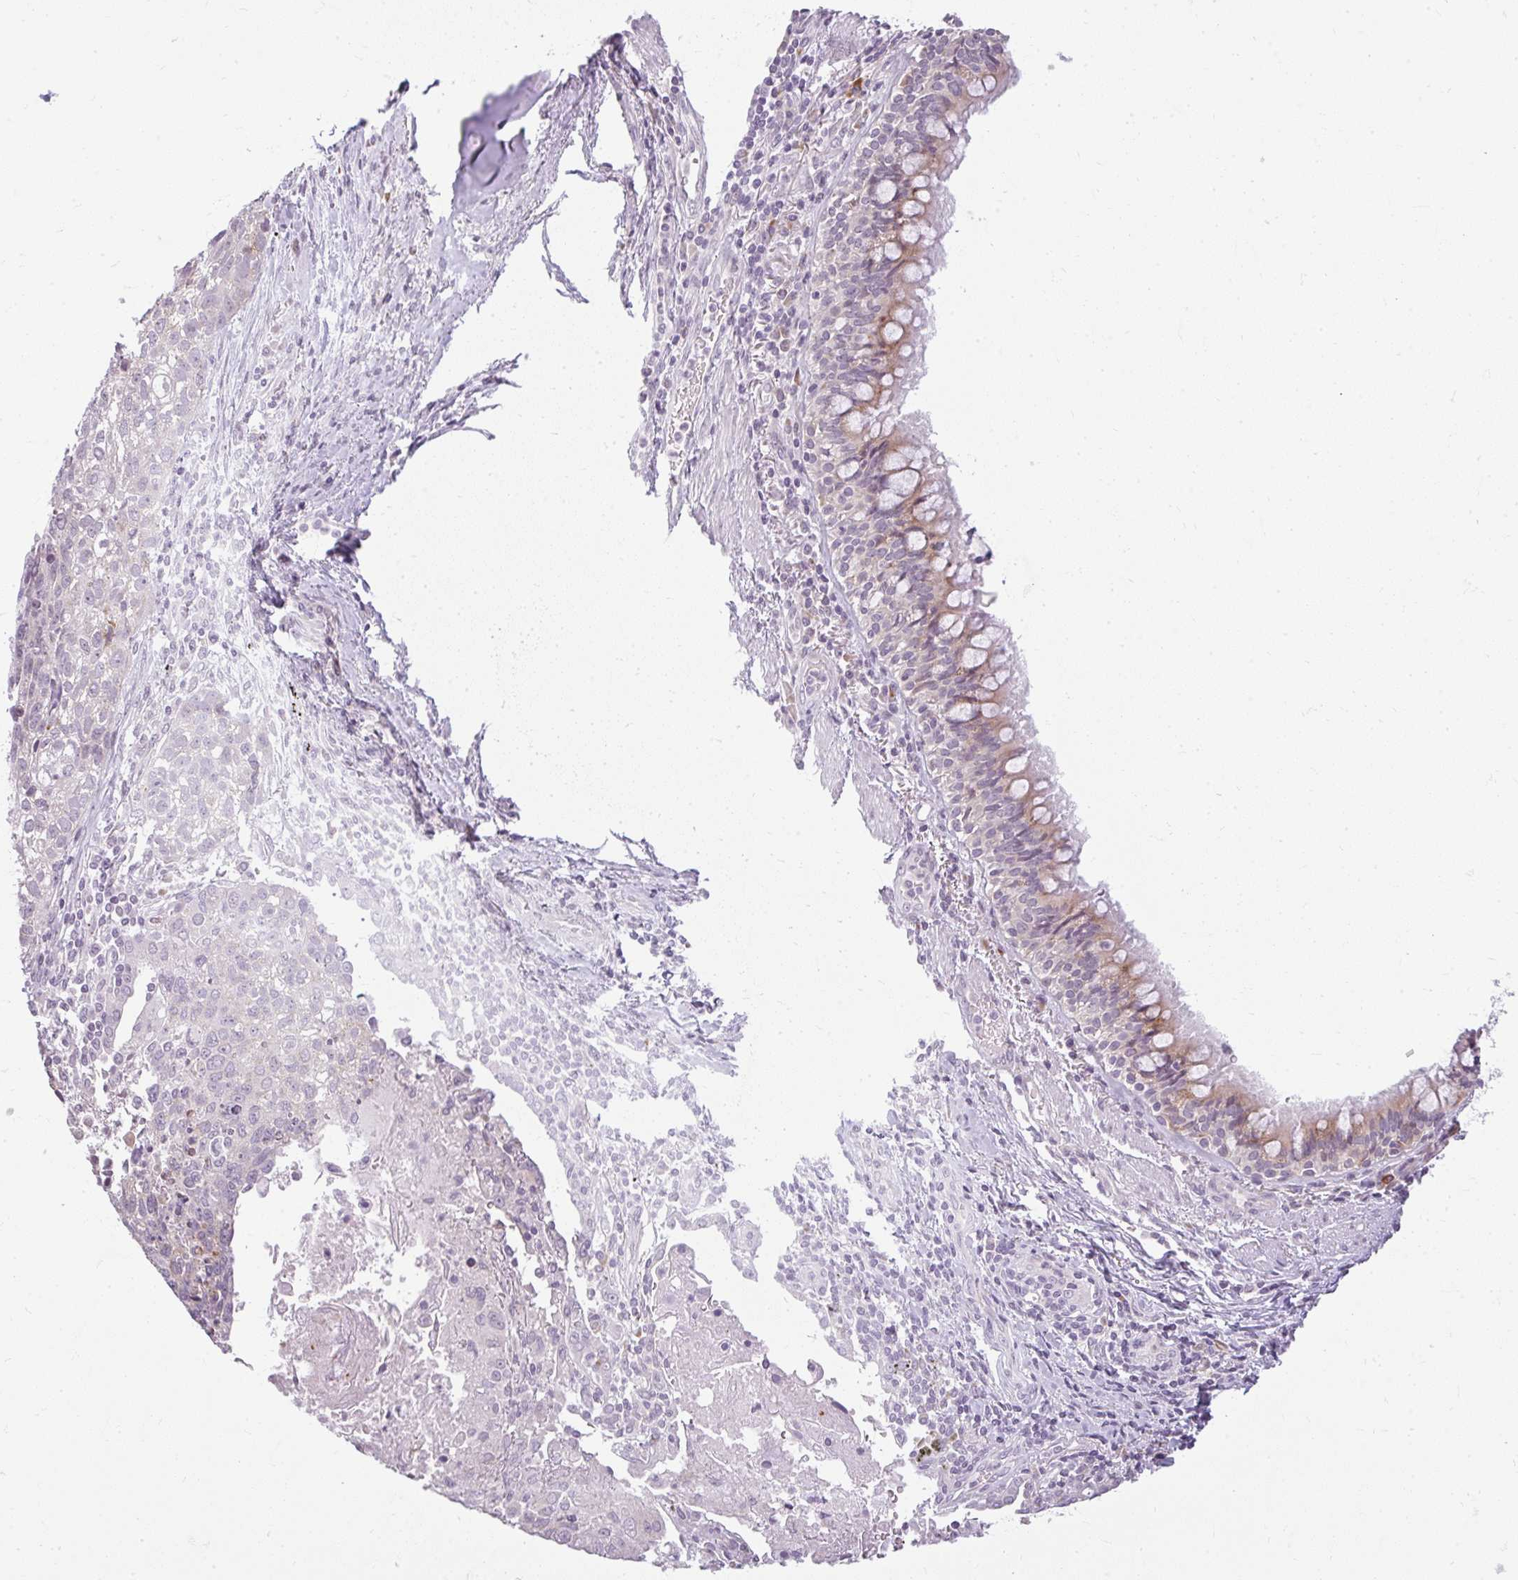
{"staining": {"intensity": "negative", "quantity": "none", "location": "none"}, "tissue": "lung cancer", "cell_type": "Tumor cells", "image_type": "cancer", "snomed": [{"axis": "morphology", "description": "Squamous cell carcinoma, NOS"}, {"axis": "topography", "description": "Lung"}], "caption": "Histopathology image shows no protein positivity in tumor cells of lung squamous cell carcinoma tissue.", "gene": "ZFYVE26", "patient": {"sex": "male", "age": 74}}